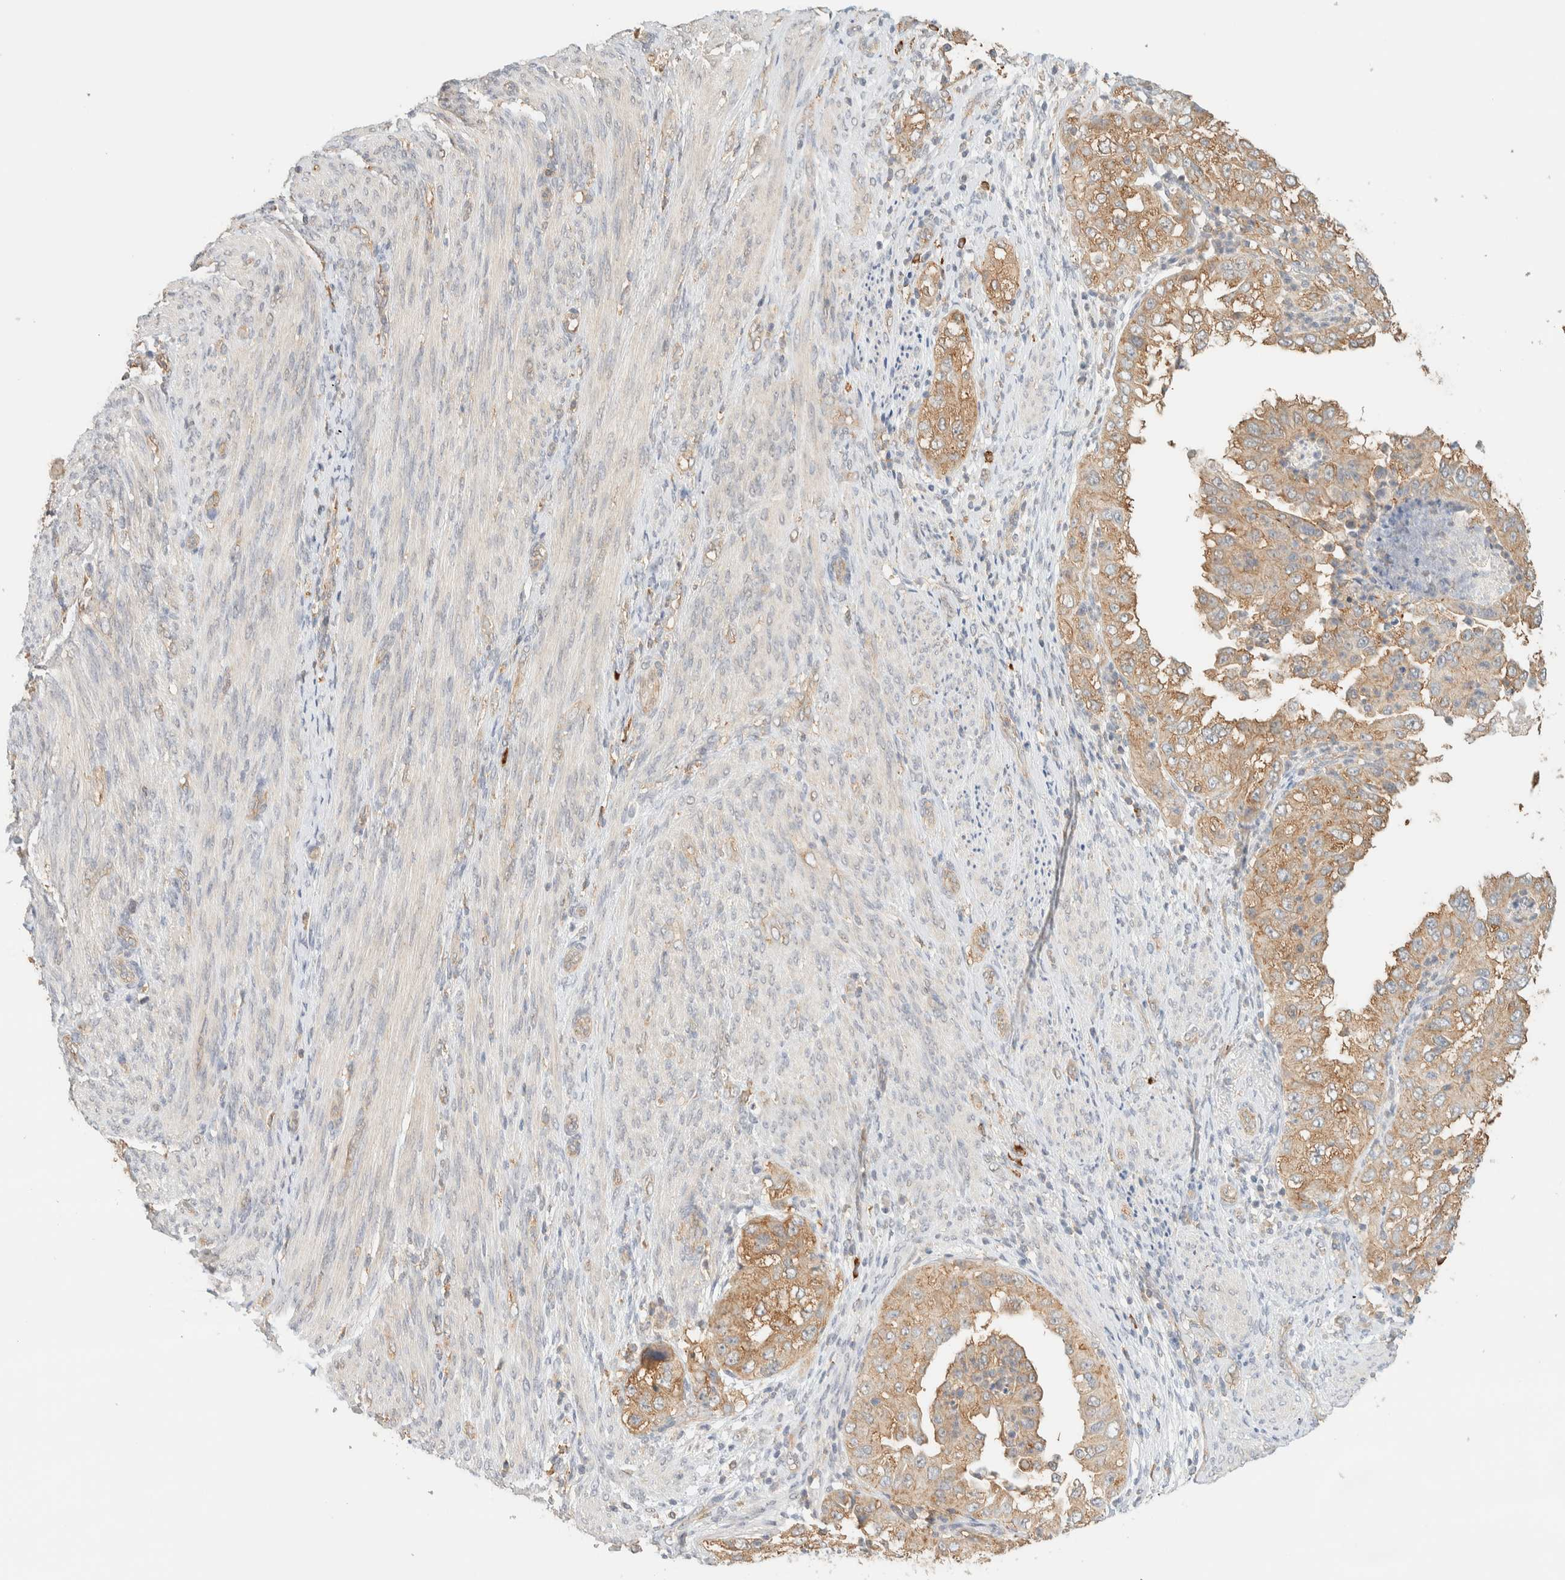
{"staining": {"intensity": "moderate", "quantity": ">75%", "location": "cytoplasmic/membranous"}, "tissue": "endometrial cancer", "cell_type": "Tumor cells", "image_type": "cancer", "snomed": [{"axis": "morphology", "description": "Adenocarcinoma, NOS"}, {"axis": "topography", "description": "Endometrium"}], "caption": "Immunohistochemical staining of endometrial cancer (adenocarcinoma) demonstrates moderate cytoplasmic/membranous protein expression in approximately >75% of tumor cells. (DAB IHC with brightfield microscopy, high magnification).", "gene": "TBC1D8B", "patient": {"sex": "female", "age": 85}}